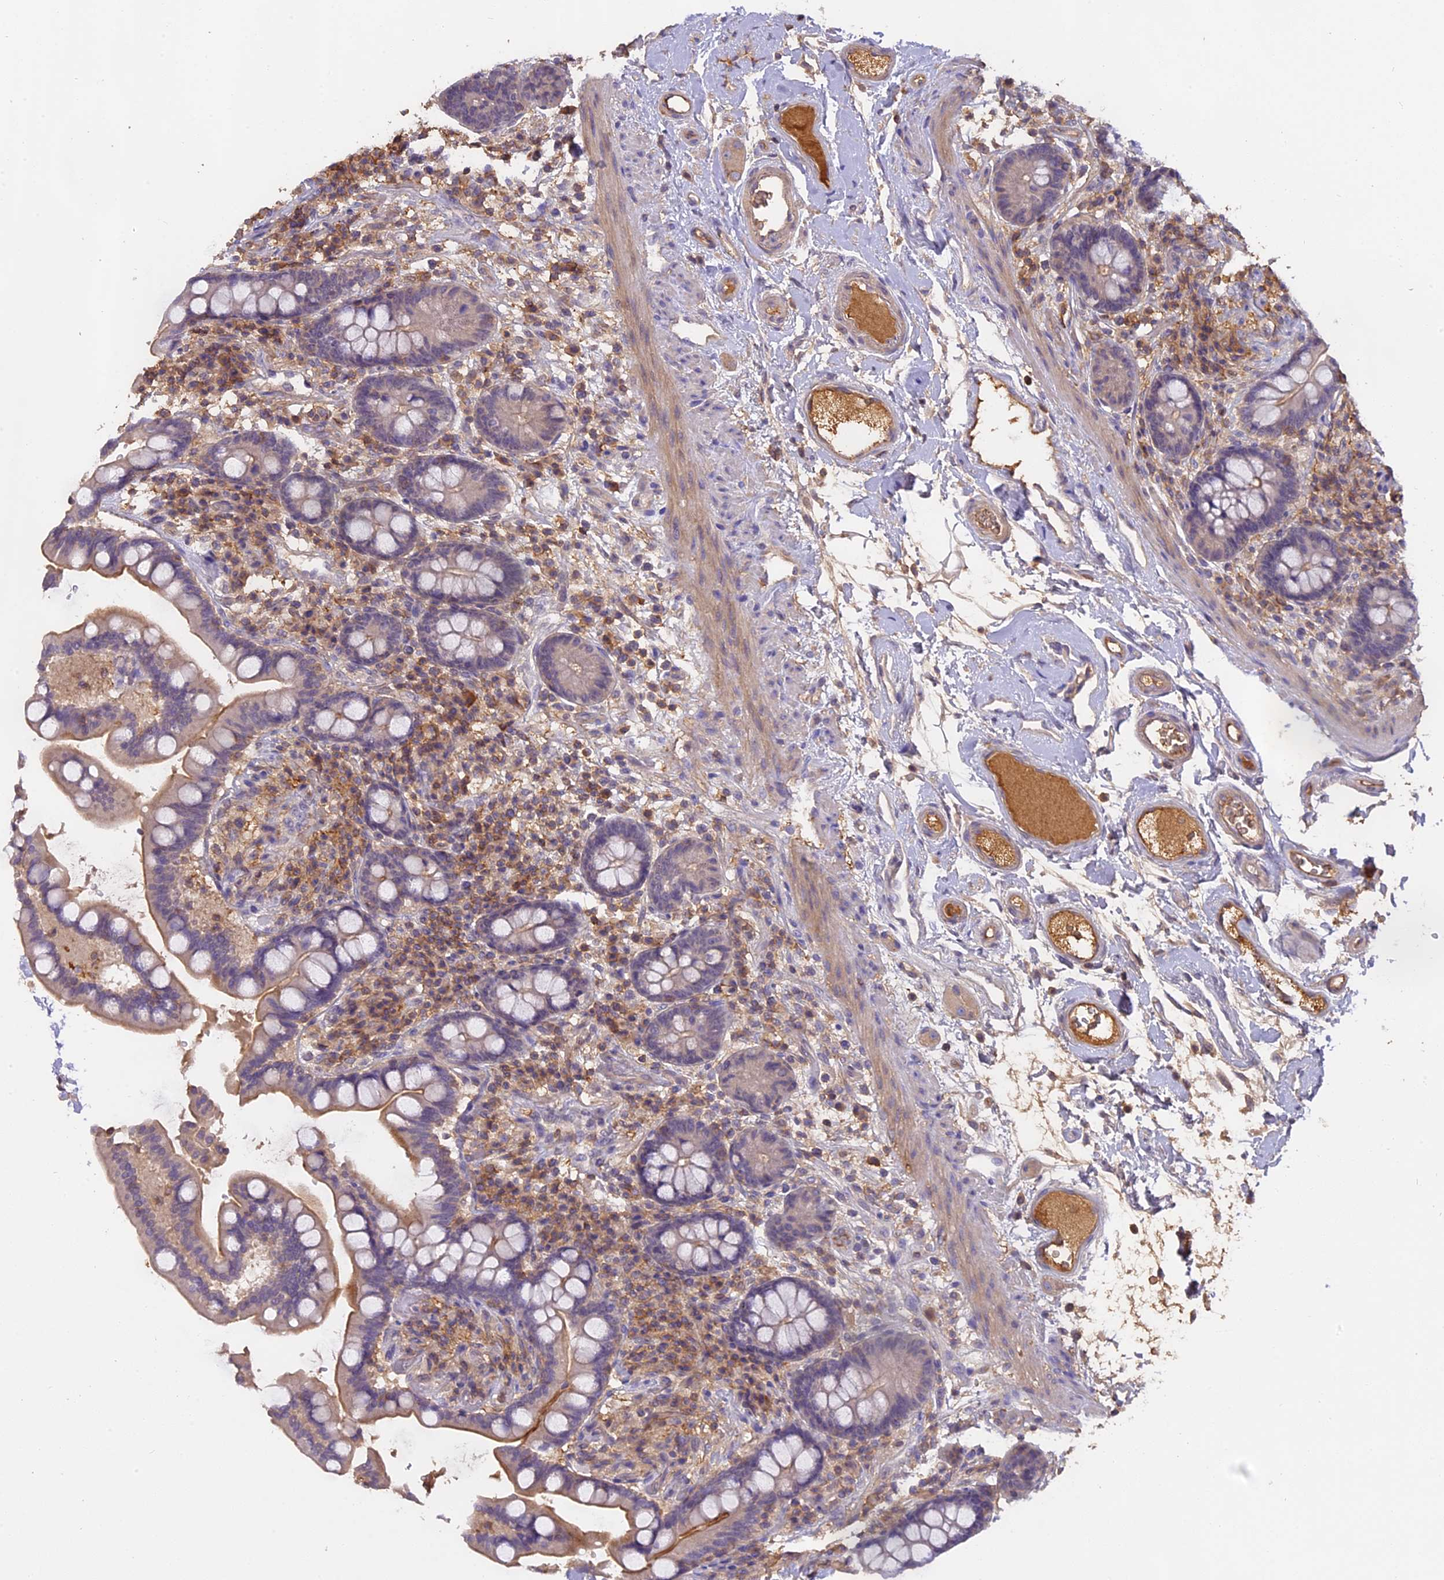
{"staining": {"intensity": "weak", "quantity": ">75%", "location": "cytoplasmic/membranous"}, "tissue": "colon", "cell_type": "Endothelial cells", "image_type": "normal", "snomed": [{"axis": "morphology", "description": "Normal tissue, NOS"}, {"axis": "topography", "description": "Colon"}], "caption": "An immunohistochemistry (IHC) histopathology image of unremarkable tissue is shown. Protein staining in brown highlights weak cytoplasmic/membranous positivity in colon within endothelial cells.", "gene": "CFAP119", "patient": {"sex": "male", "age": 73}}